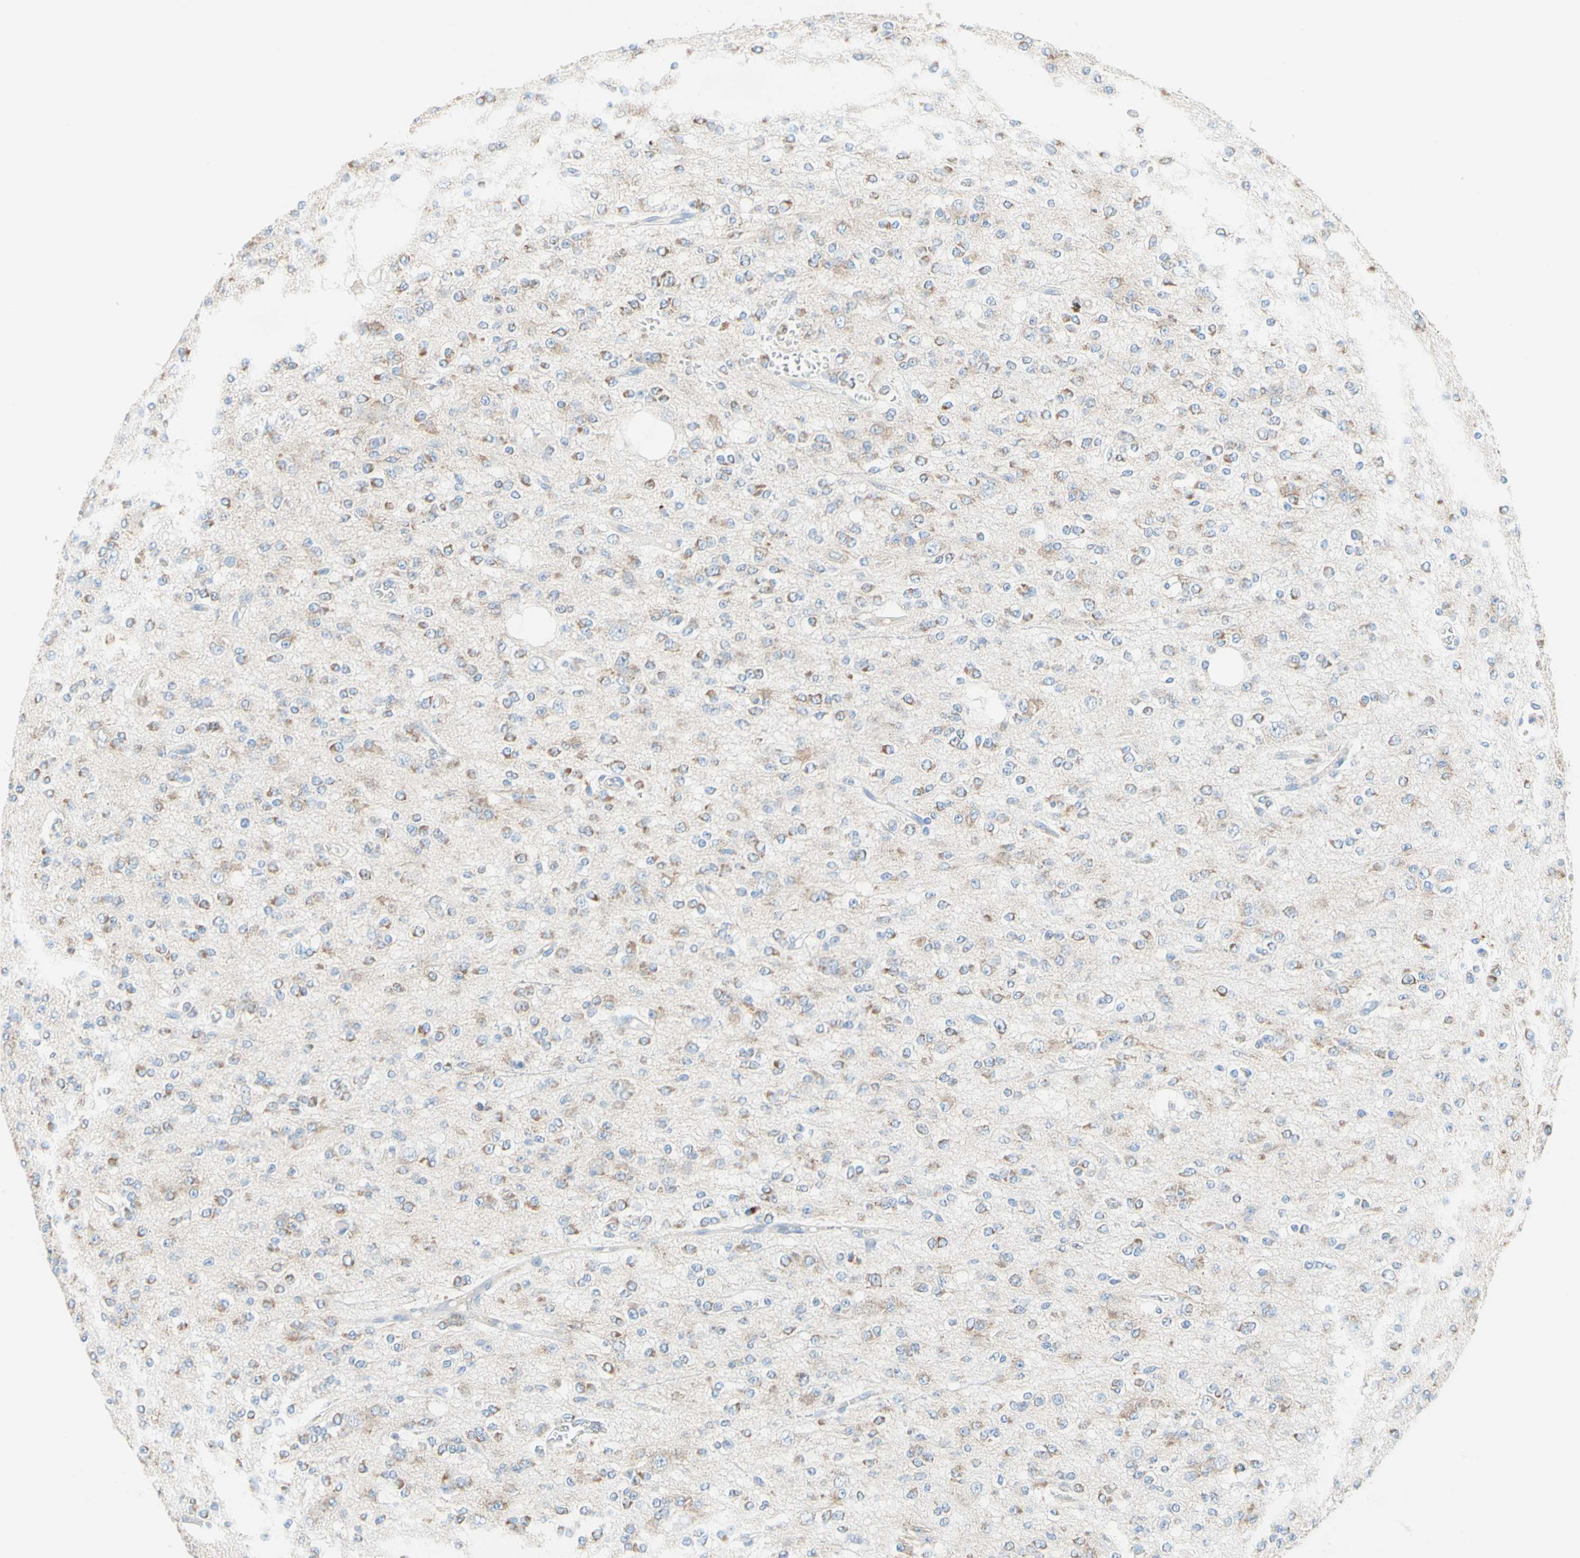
{"staining": {"intensity": "negative", "quantity": "none", "location": "none"}, "tissue": "glioma", "cell_type": "Tumor cells", "image_type": "cancer", "snomed": [{"axis": "morphology", "description": "Glioma, malignant, Low grade"}, {"axis": "topography", "description": "Brain"}], "caption": "This image is of malignant glioma (low-grade) stained with immunohistochemistry to label a protein in brown with the nuclei are counter-stained blue. There is no positivity in tumor cells.", "gene": "MFF", "patient": {"sex": "male", "age": 38}}